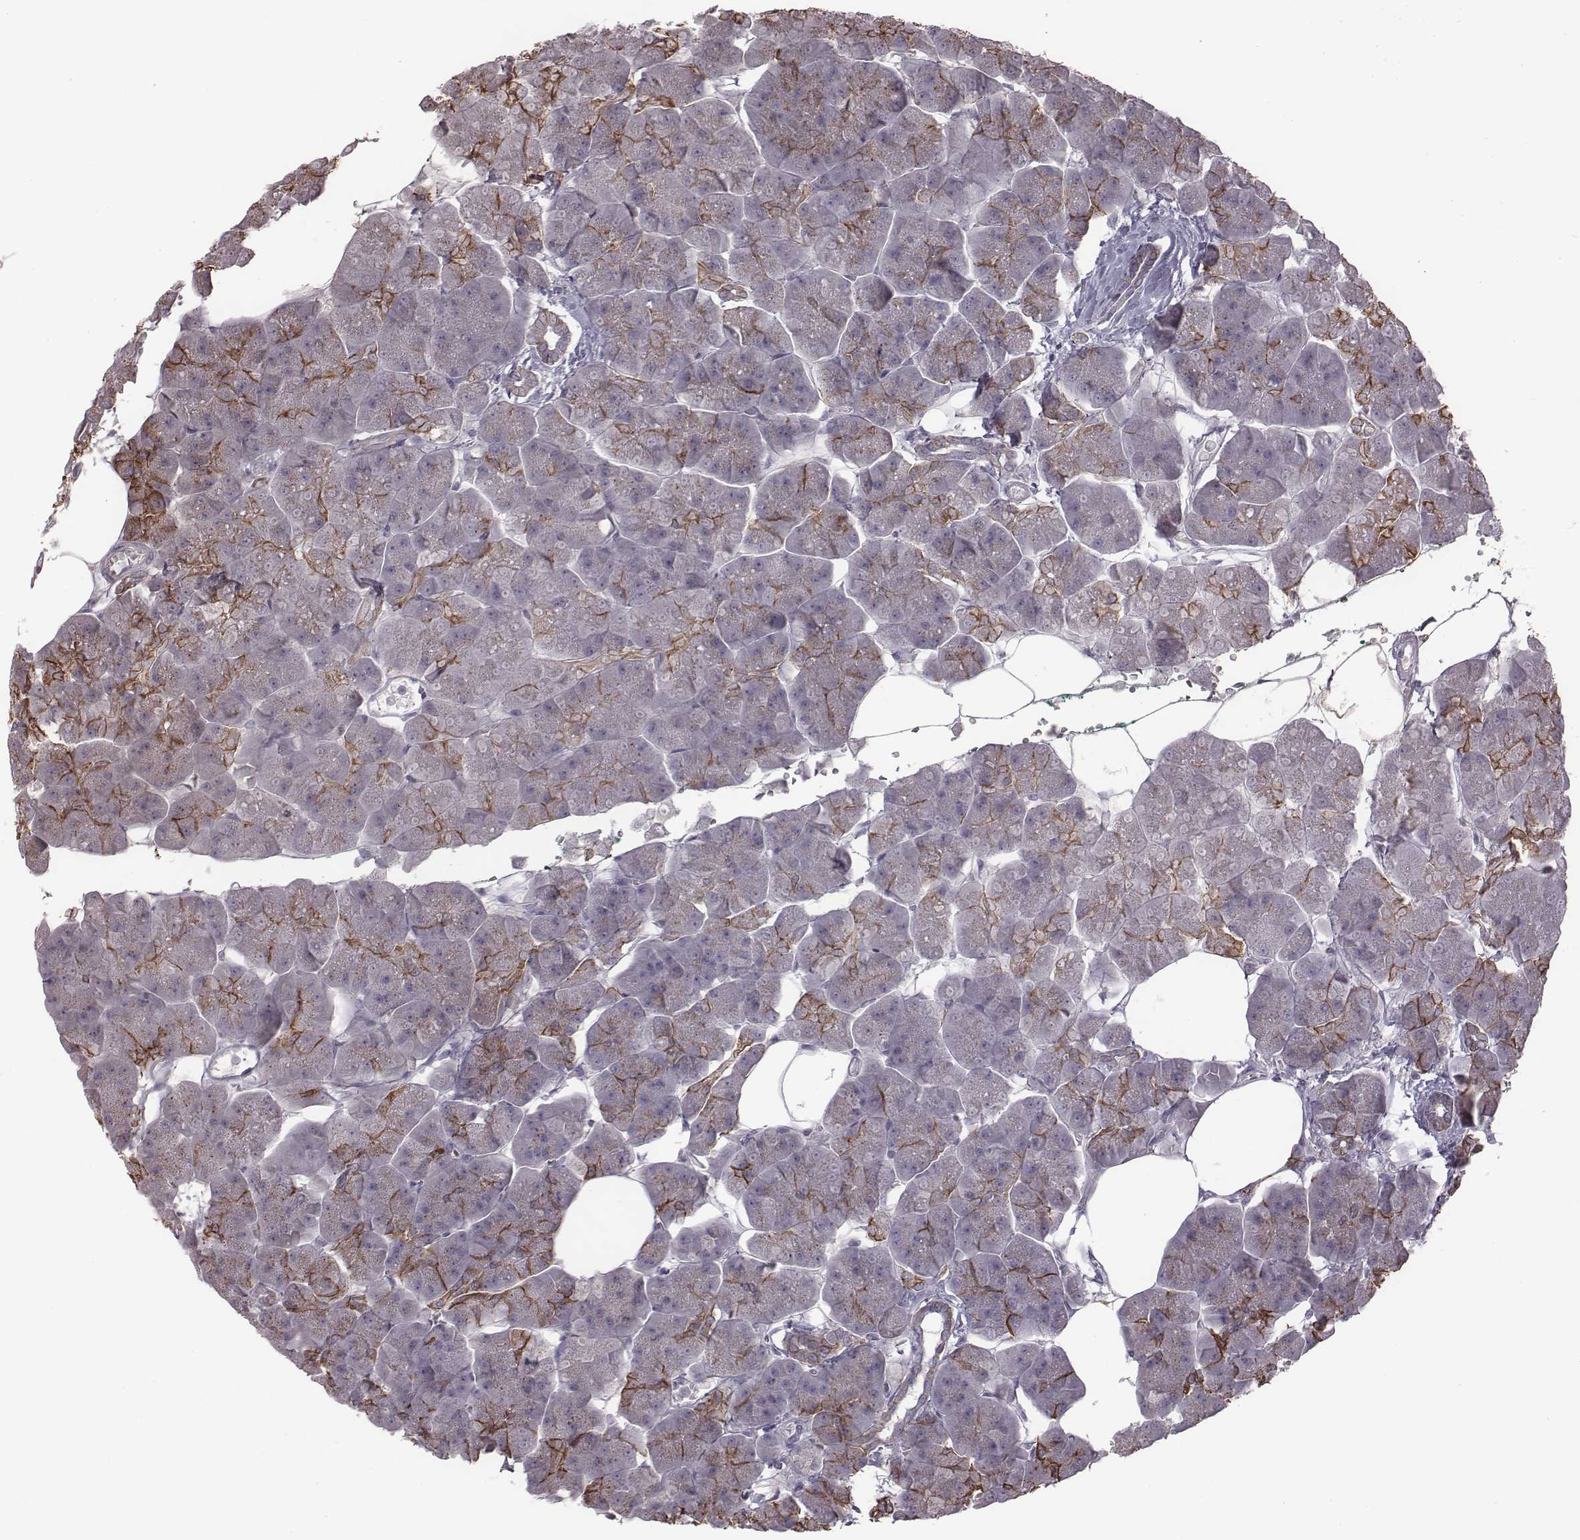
{"staining": {"intensity": "strong", "quantity": "<25%", "location": "cytoplasmic/membranous"}, "tissue": "pancreas", "cell_type": "Exocrine glandular cells", "image_type": "normal", "snomed": [{"axis": "morphology", "description": "Normal tissue, NOS"}, {"axis": "topography", "description": "Adipose tissue"}, {"axis": "topography", "description": "Pancreas"}, {"axis": "topography", "description": "Peripheral nerve tissue"}], "caption": "Immunohistochemical staining of unremarkable pancreas reveals <25% levels of strong cytoplasmic/membranous protein positivity in approximately <25% of exocrine glandular cells. (DAB (3,3'-diaminobenzidine) IHC with brightfield microscopy, high magnification).", "gene": "BICDL1", "patient": {"sex": "female", "age": 58}}